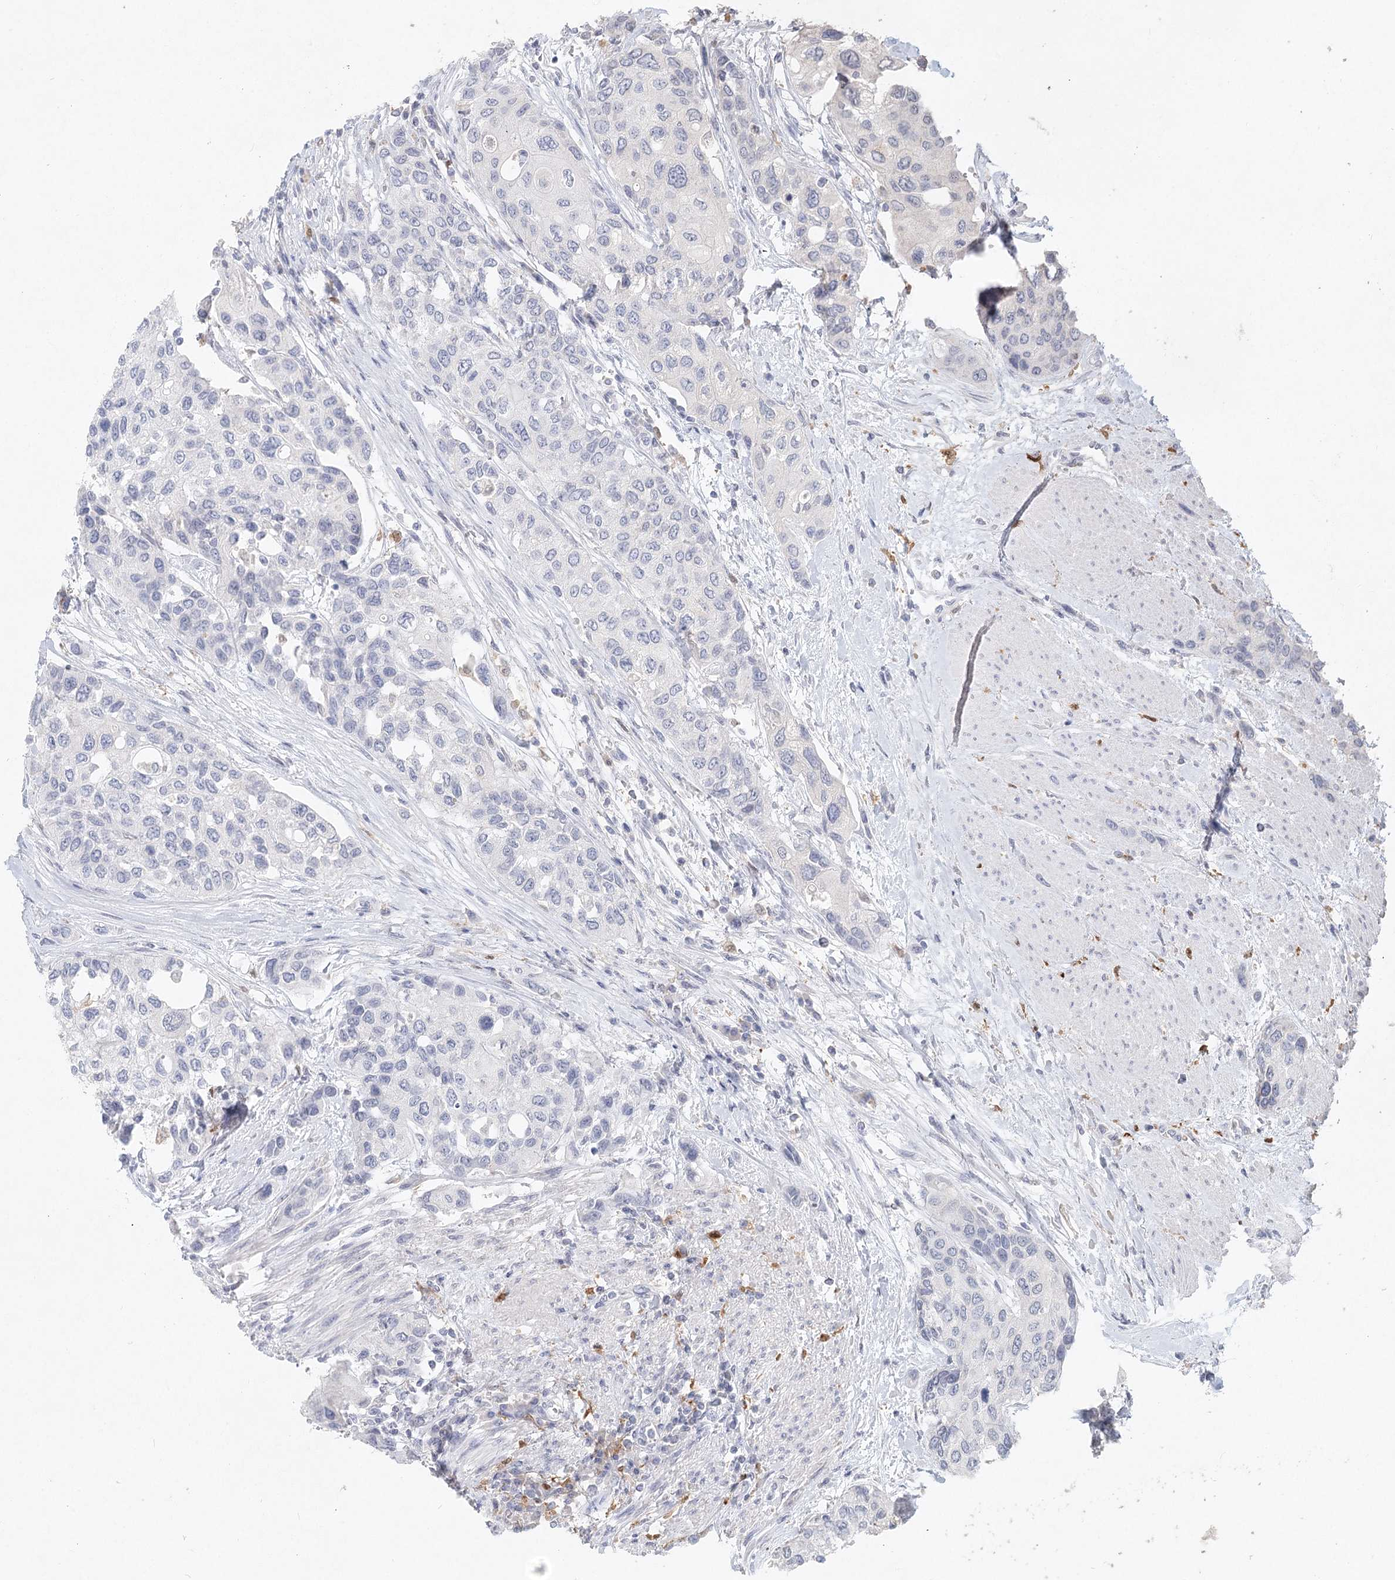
{"staining": {"intensity": "negative", "quantity": "none", "location": "none"}, "tissue": "urothelial cancer", "cell_type": "Tumor cells", "image_type": "cancer", "snomed": [{"axis": "morphology", "description": "Normal tissue, NOS"}, {"axis": "morphology", "description": "Urothelial carcinoma, High grade"}, {"axis": "topography", "description": "Vascular tissue"}, {"axis": "topography", "description": "Urinary bladder"}], "caption": "Protein analysis of high-grade urothelial carcinoma displays no significant positivity in tumor cells.", "gene": "ARSI", "patient": {"sex": "female", "age": 56}}